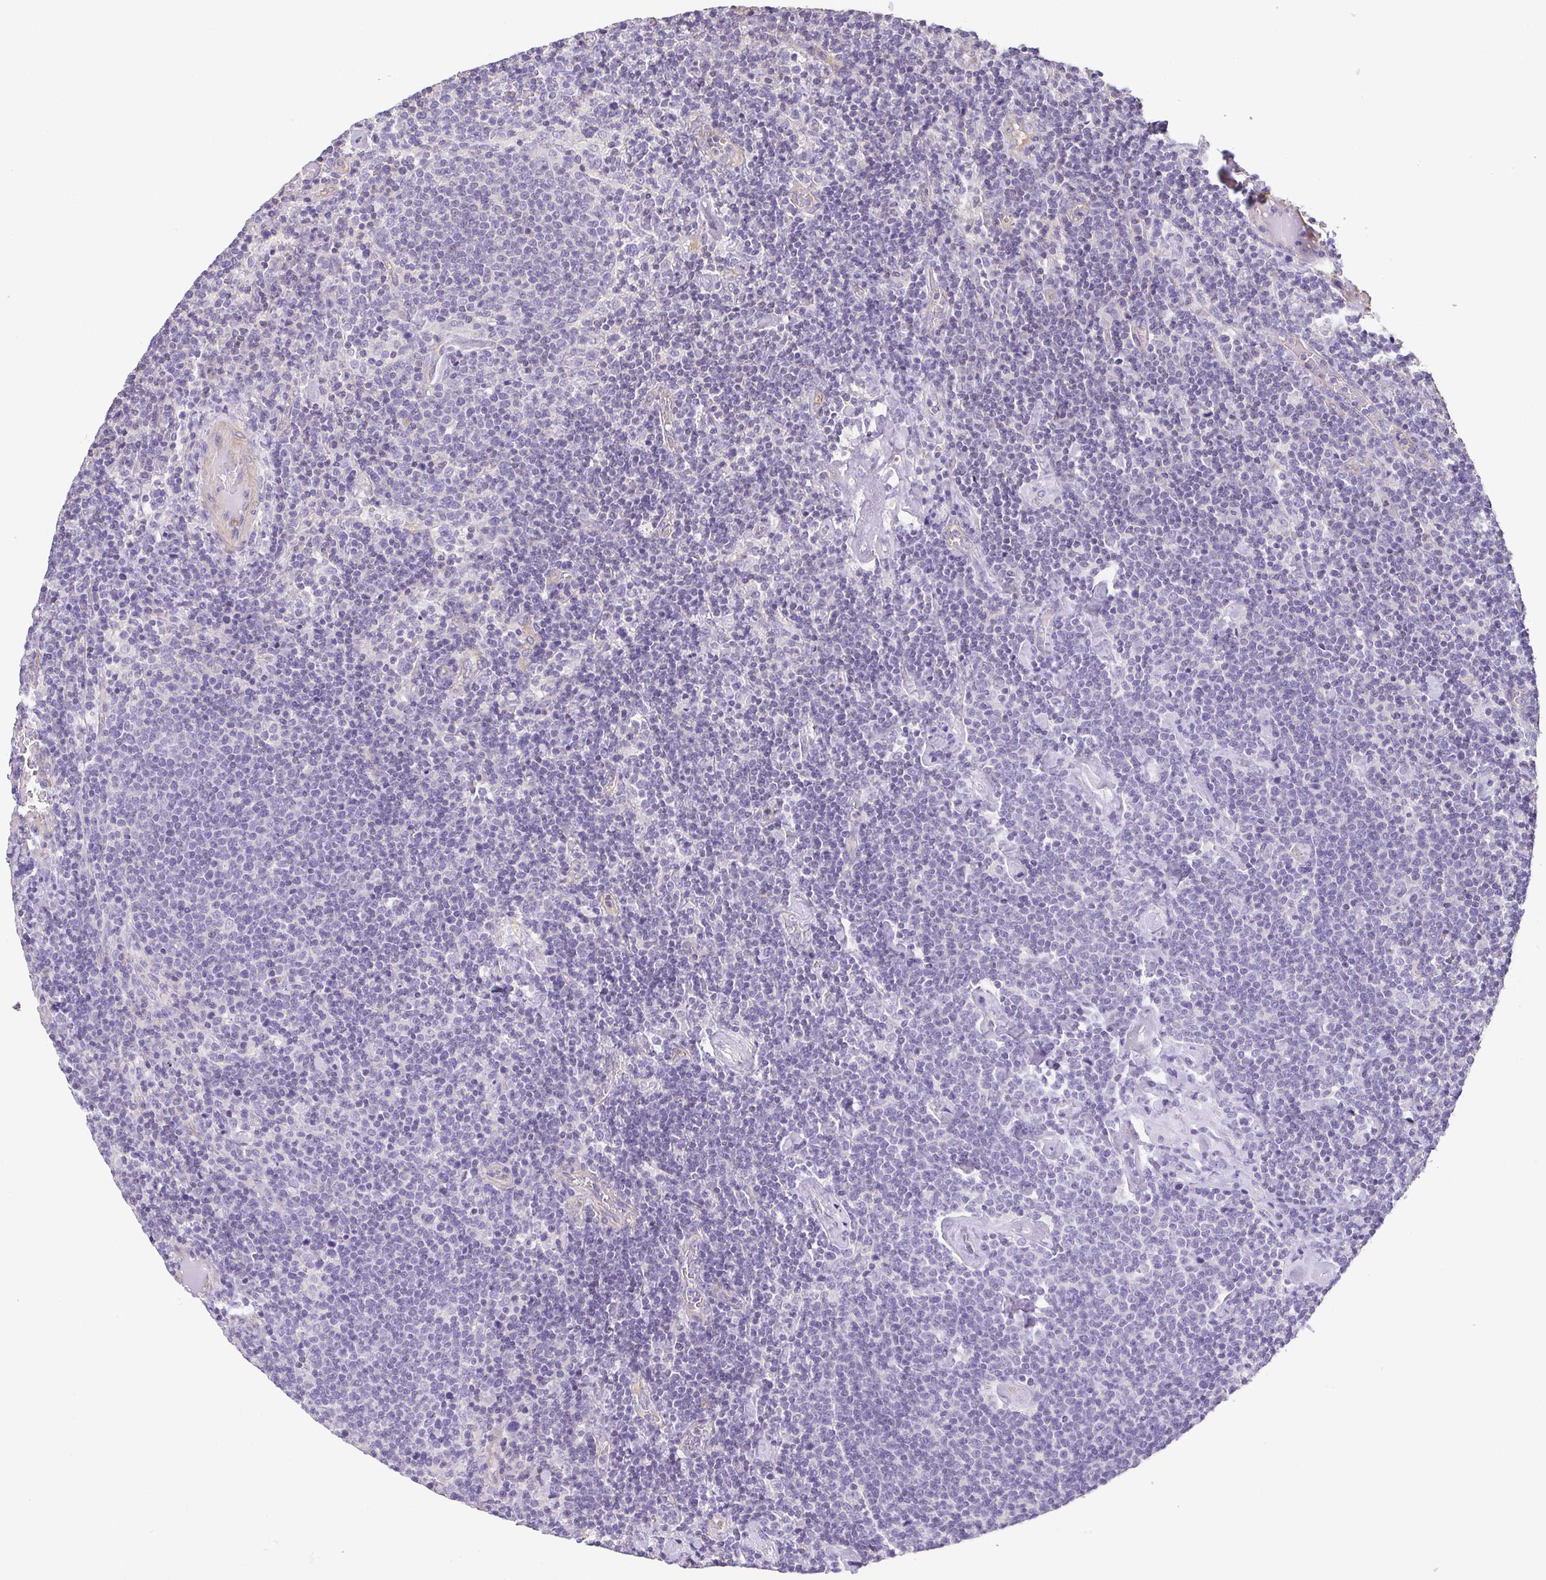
{"staining": {"intensity": "negative", "quantity": "none", "location": "none"}, "tissue": "lymphoma", "cell_type": "Tumor cells", "image_type": "cancer", "snomed": [{"axis": "morphology", "description": "Malignant lymphoma, non-Hodgkin's type, High grade"}, {"axis": "topography", "description": "Lymph node"}], "caption": "This is a micrograph of IHC staining of high-grade malignant lymphoma, non-Hodgkin's type, which shows no staining in tumor cells.", "gene": "MYL6", "patient": {"sex": "male", "age": 61}}